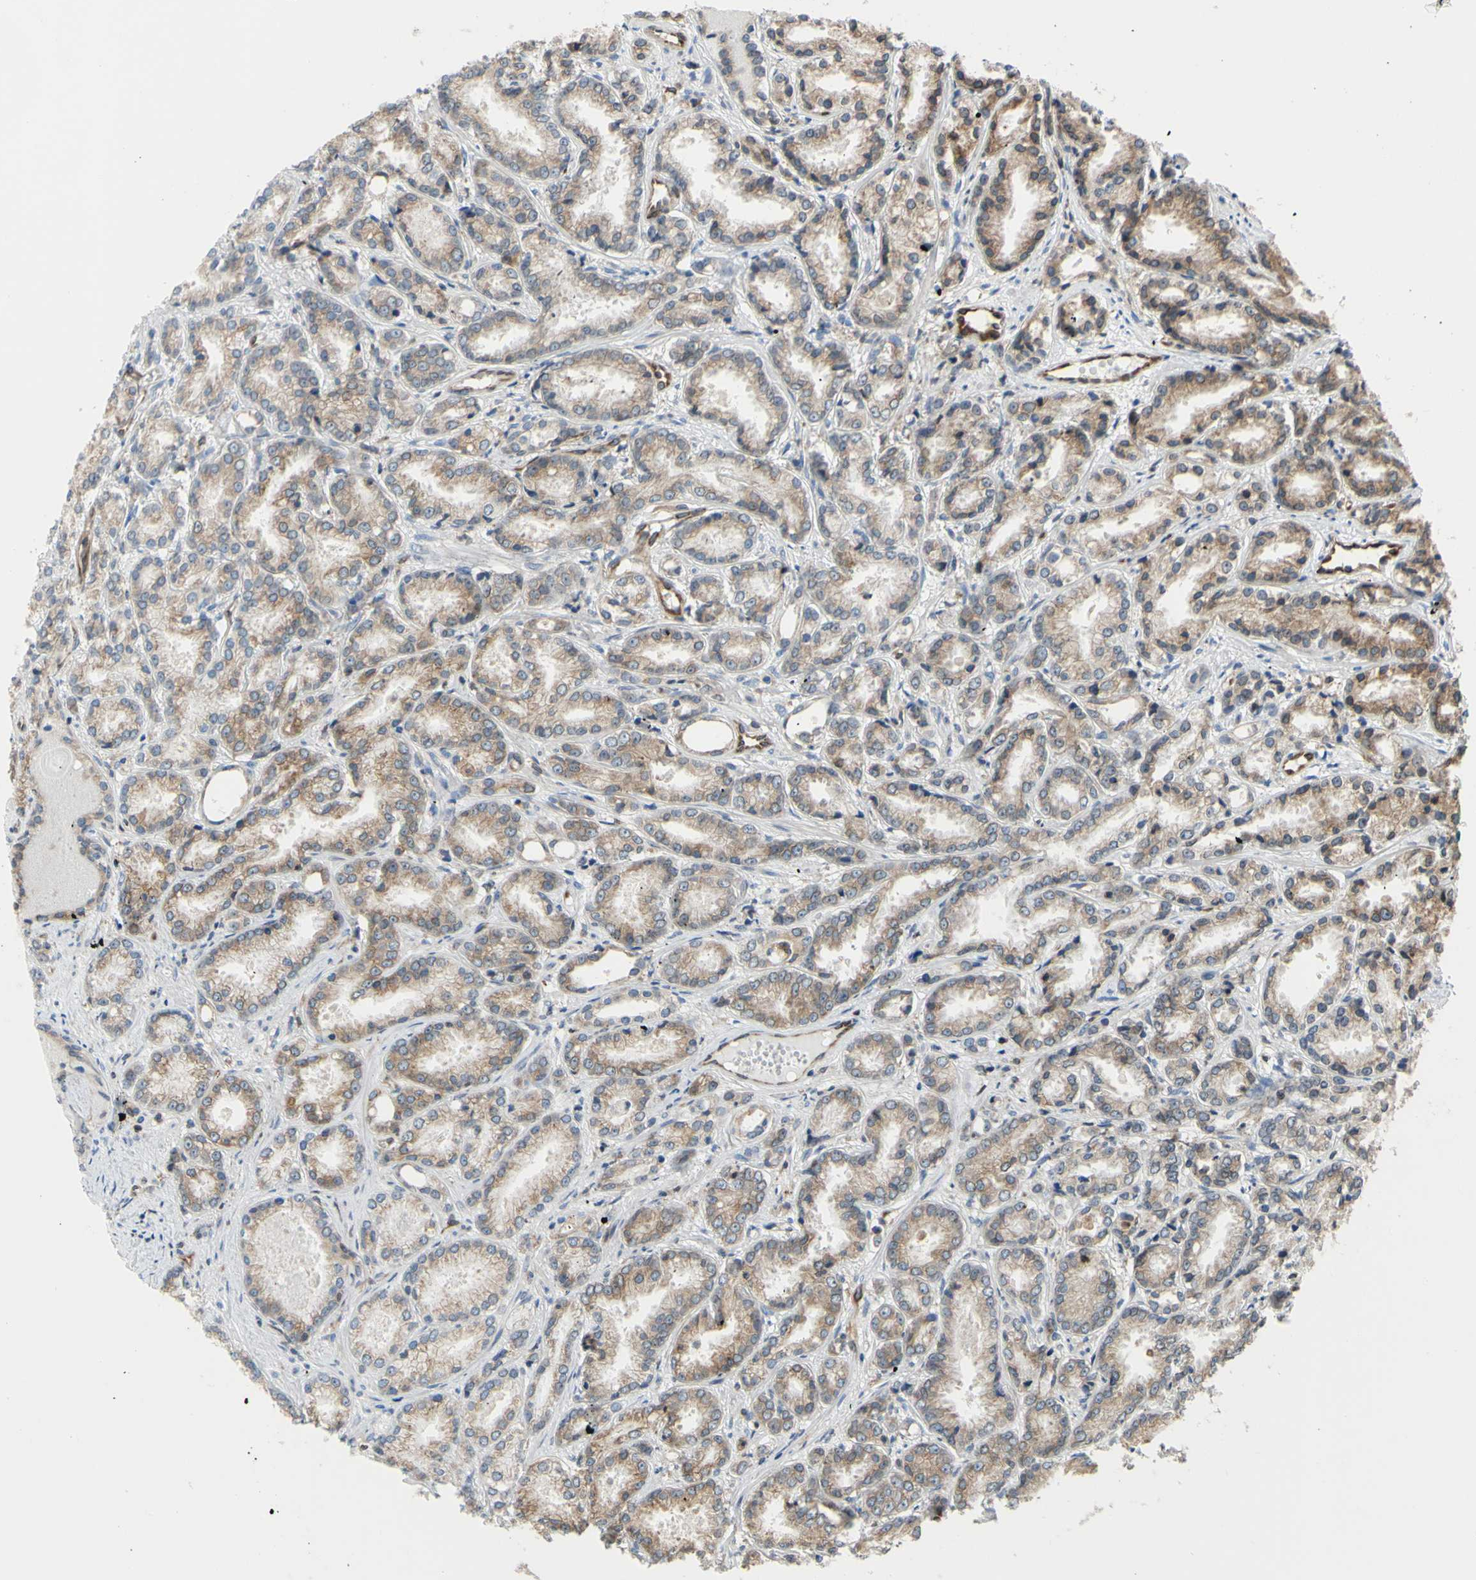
{"staining": {"intensity": "moderate", "quantity": "25%-75%", "location": "cytoplasmic/membranous"}, "tissue": "prostate cancer", "cell_type": "Tumor cells", "image_type": "cancer", "snomed": [{"axis": "morphology", "description": "Adenocarcinoma, Low grade"}, {"axis": "topography", "description": "Prostate"}], "caption": "The image exhibits staining of prostate adenocarcinoma (low-grade), revealing moderate cytoplasmic/membranous protein expression (brown color) within tumor cells.", "gene": "MGST2", "patient": {"sex": "male", "age": 72}}